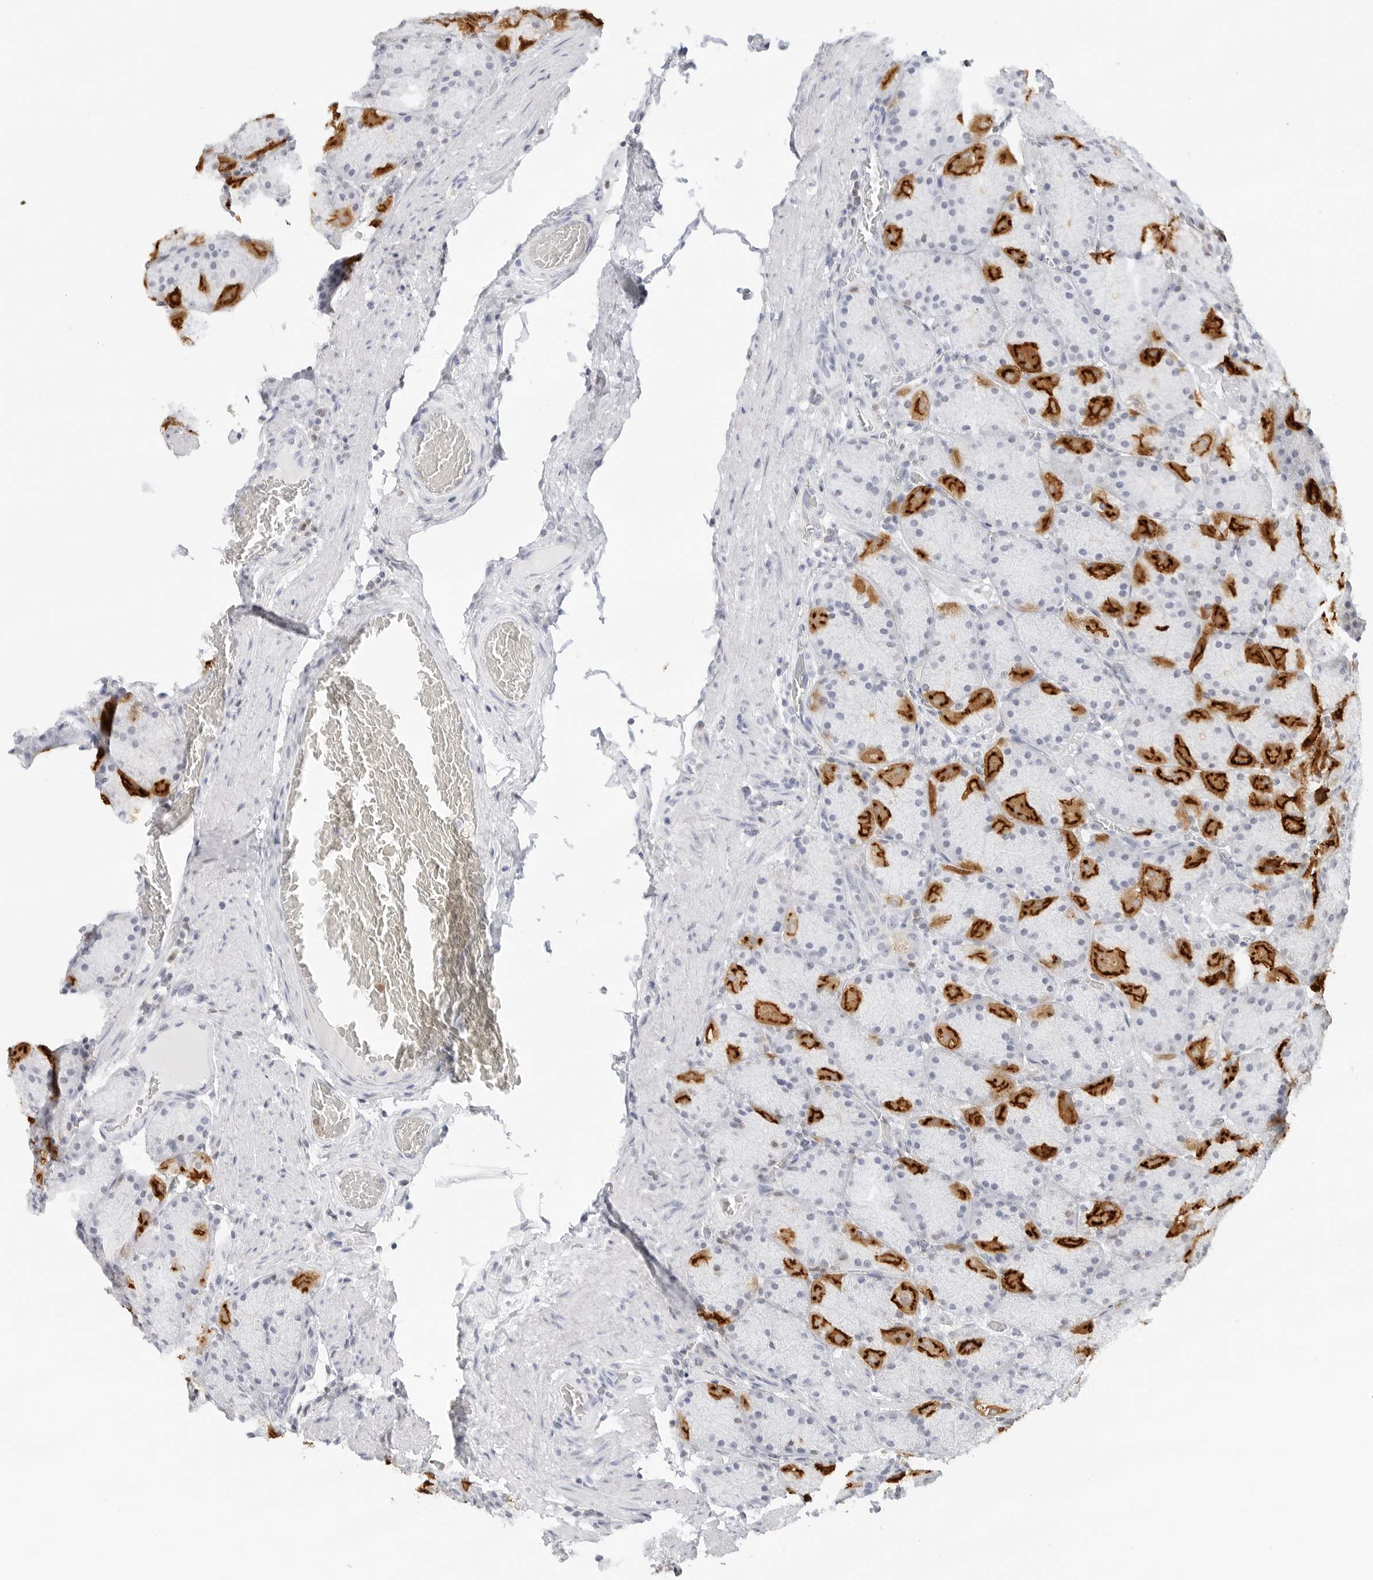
{"staining": {"intensity": "strong", "quantity": "25%-75%", "location": "cytoplasmic/membranous"}, "tissue": "stomach", "cell_type": "Glandular cells", "image_type": "normal", "snomed": [{"axis": "morphology", "description": "Normal tissue, NOS"}, {"axis": "topography", "description": "Stomach, upper"}, {"axis": "topography", "description": "Stomach"}], "caption": "Immunohistochemical staining of normal stomach displays strong cytoplasmic/membranous protein positivity in approximately 25%-75% of glandular cells.", "gene": "SLC9A3R1", "patient": {"sex": "male", "age": 48}}